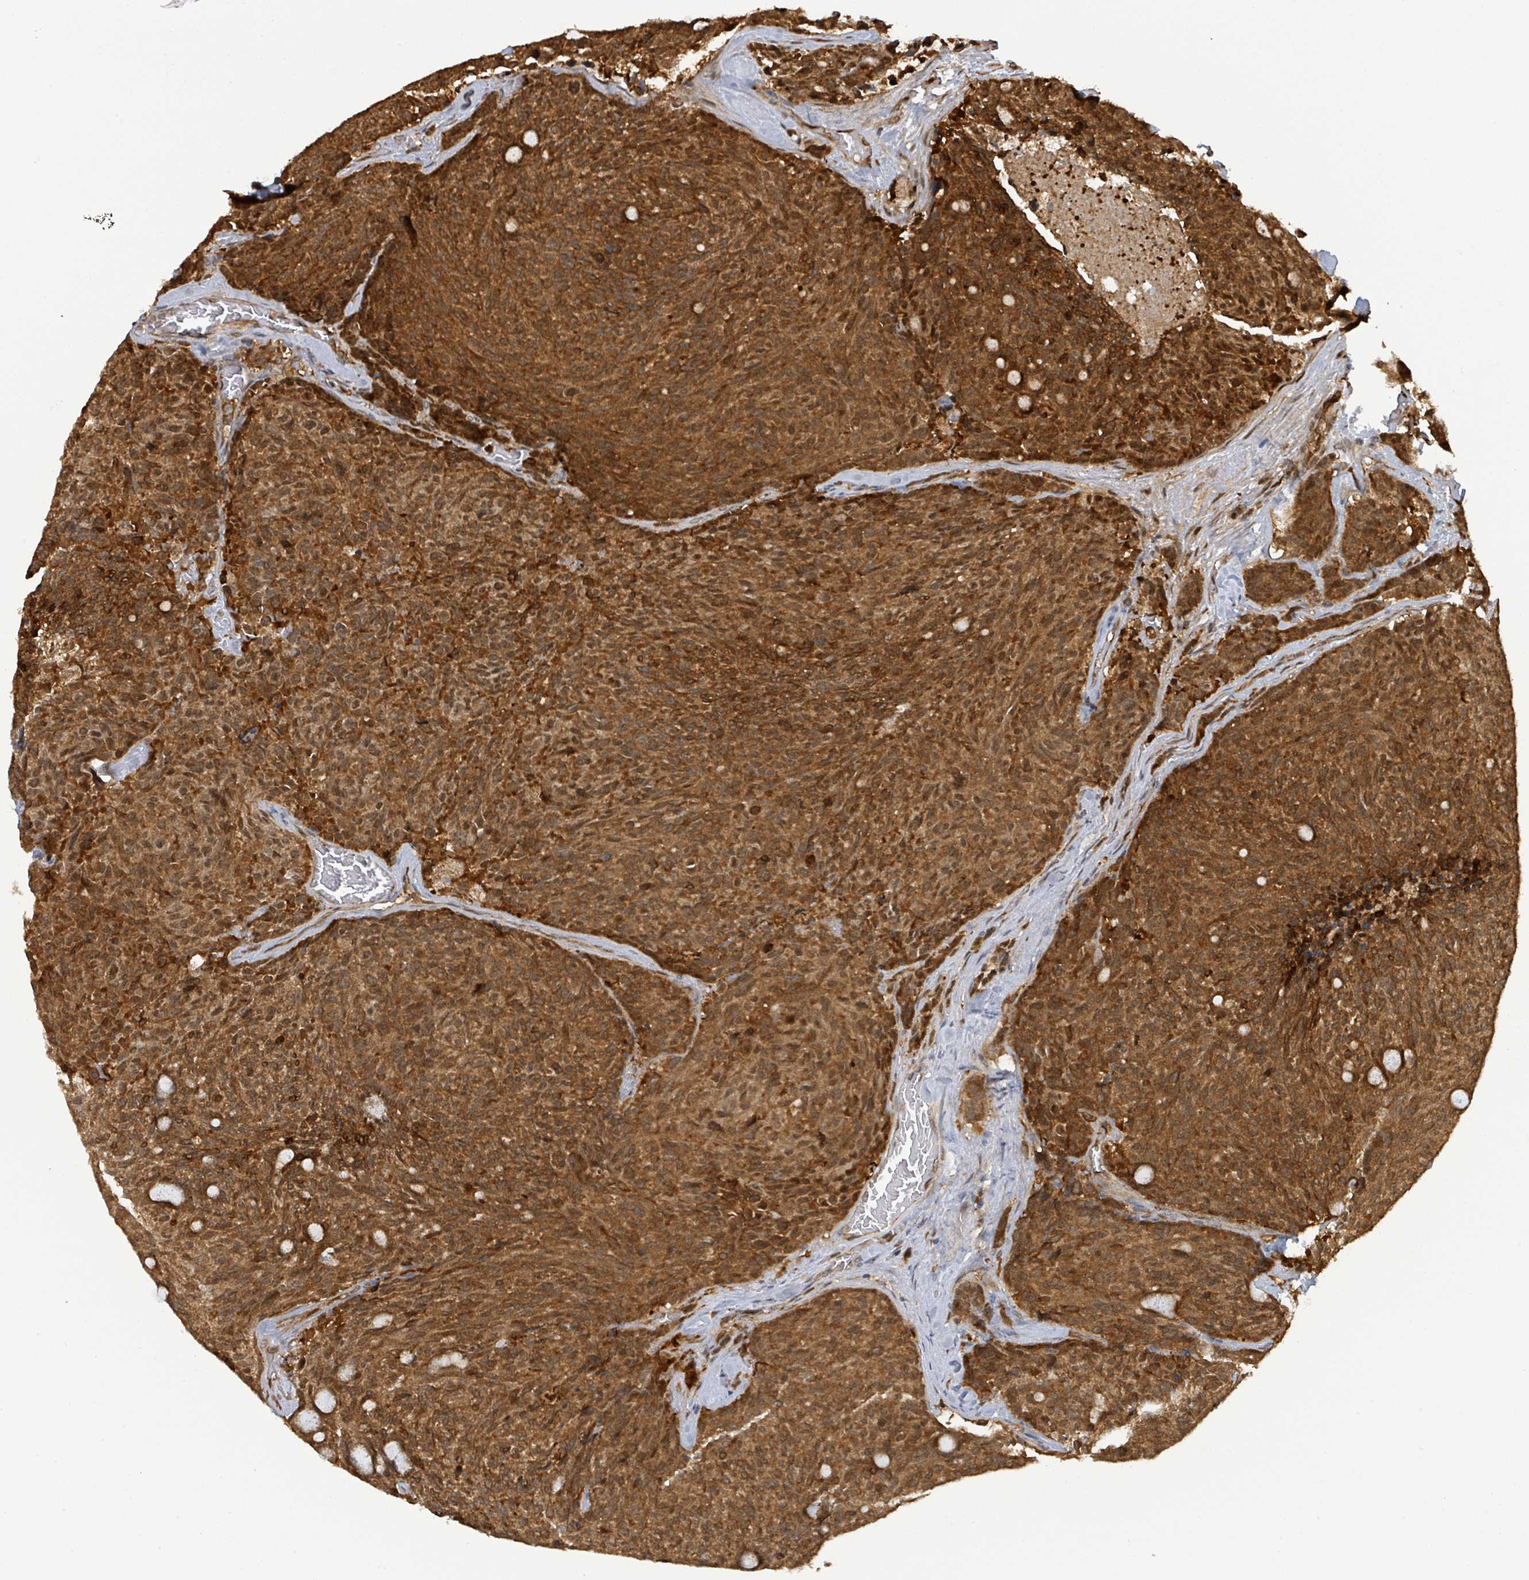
{"staining": {"intensity": "strong", "quantity": ">75%", "location": "cytoplasmic/membranous"}, "tissue": "carcinoid", "cell_type": "Tumor cells", "image_type": "cancer", "snomed": [{"axis": "morphology", "description": "Carcinoid, malignant, NOS"}, {"axis": "topography", "description": "Pancreas"}], "caption": "IHC (DAB) staining of carcinoid (malignant) exhibits strong cytoplasmic/membranous protein expression in approximately >75% of tumor cells.", "gene": "PSMB7", "patient": {"sex": "female", "age": 54}}